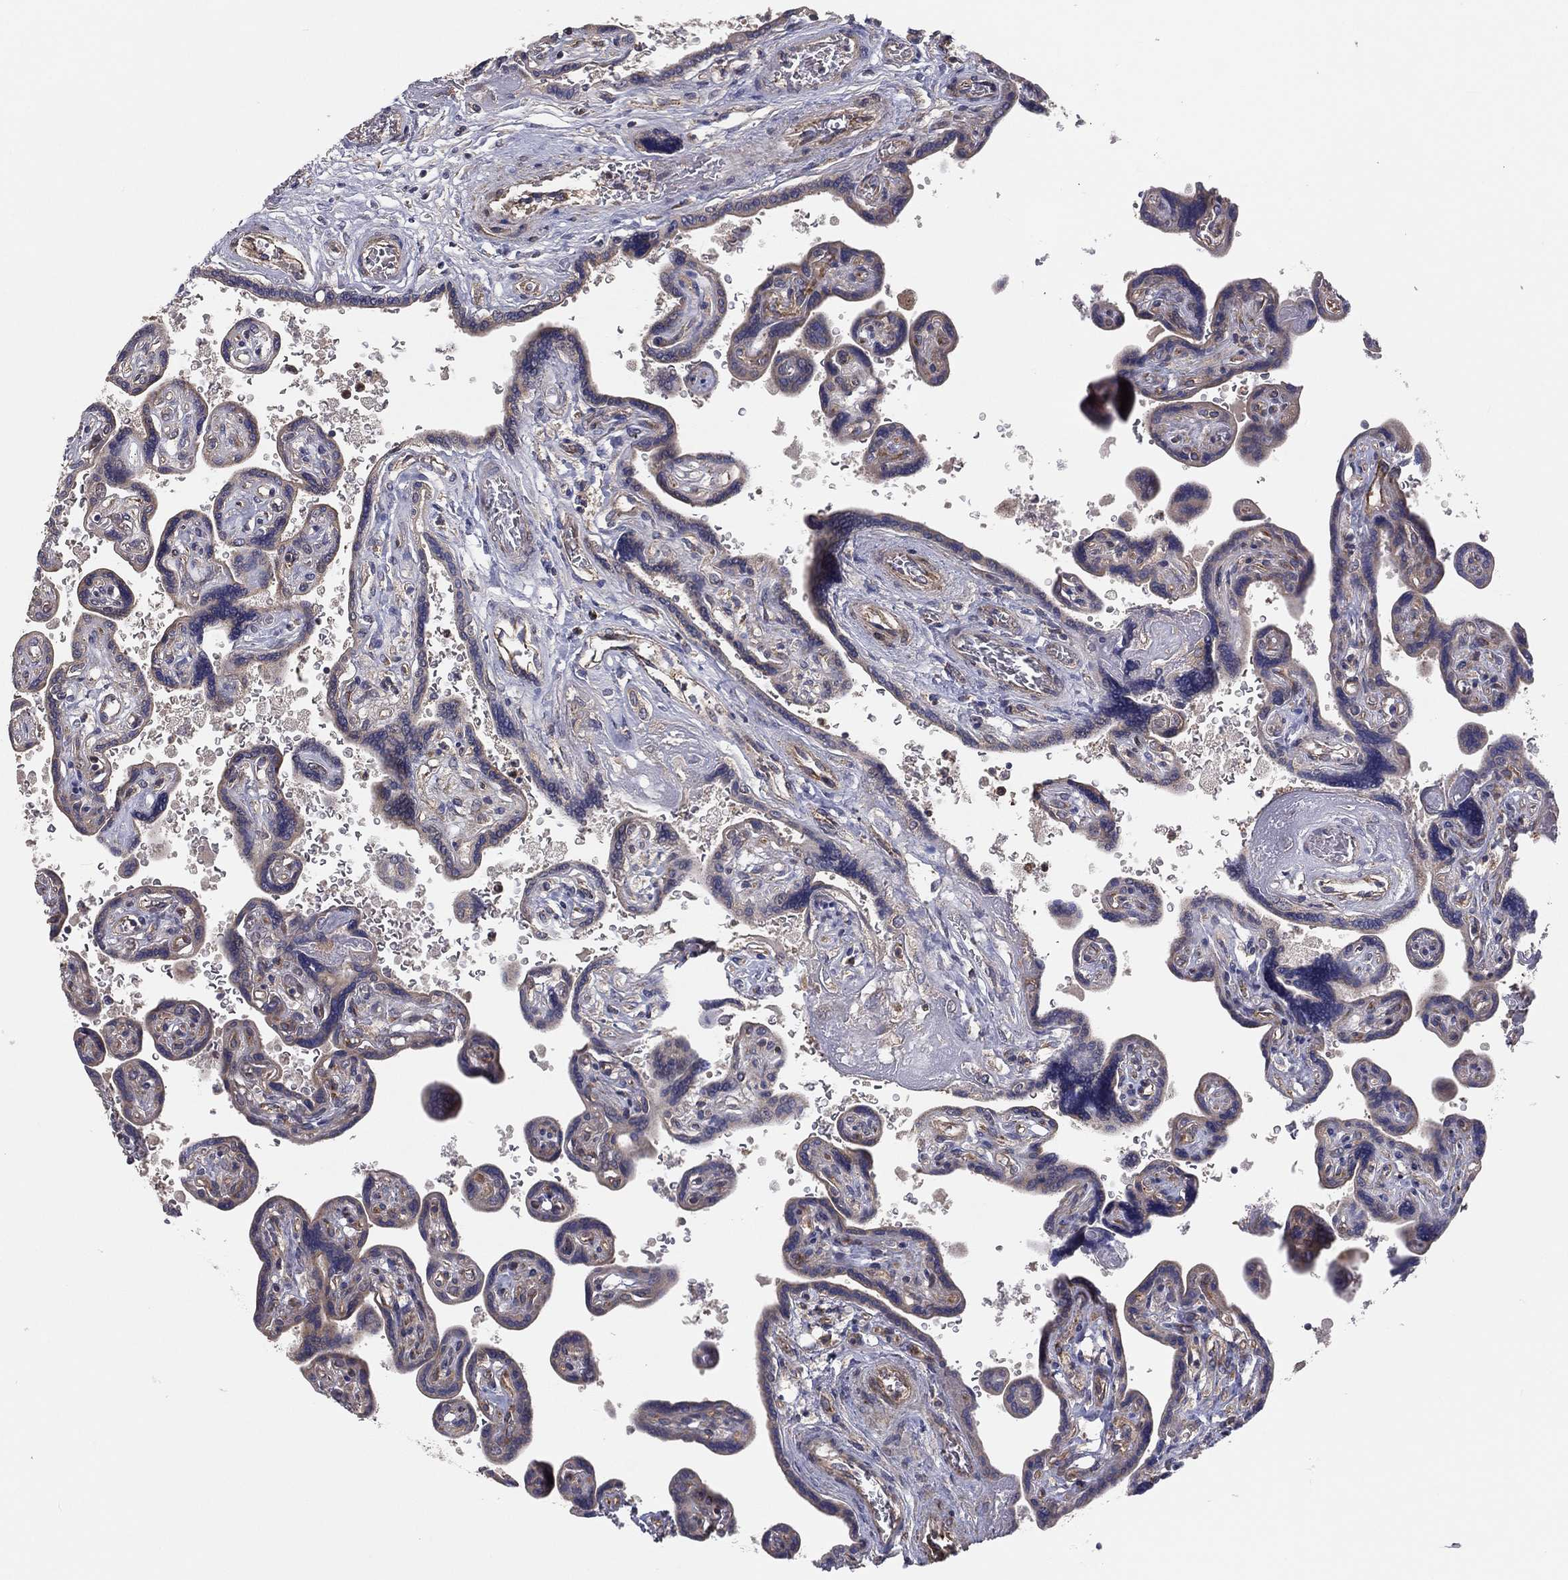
{"staining": {"intensity": "moderate", "quantity": ">75%", "location": "cytoplasmic/membranous"}, "tissue": "placenta", "cell_type": "Decidual cells", "image_type": "normal", "snomed": [{"axis": "morphology", "description": "Normal tissue, NOS"}, {"axis": "topography", "description": "Placenta"}], "caption": "The histopathology image displays immunohistochemical staining of unremarkable placenta. There is moderate cytoplasmic/membranous positivity is seen in about >75% of decidual cells. The protein of interest is shown in brown color, while the nuclei are stained blue.", "gene": "EIF2B5", "patient": {"sex": "female", "age": 32}}